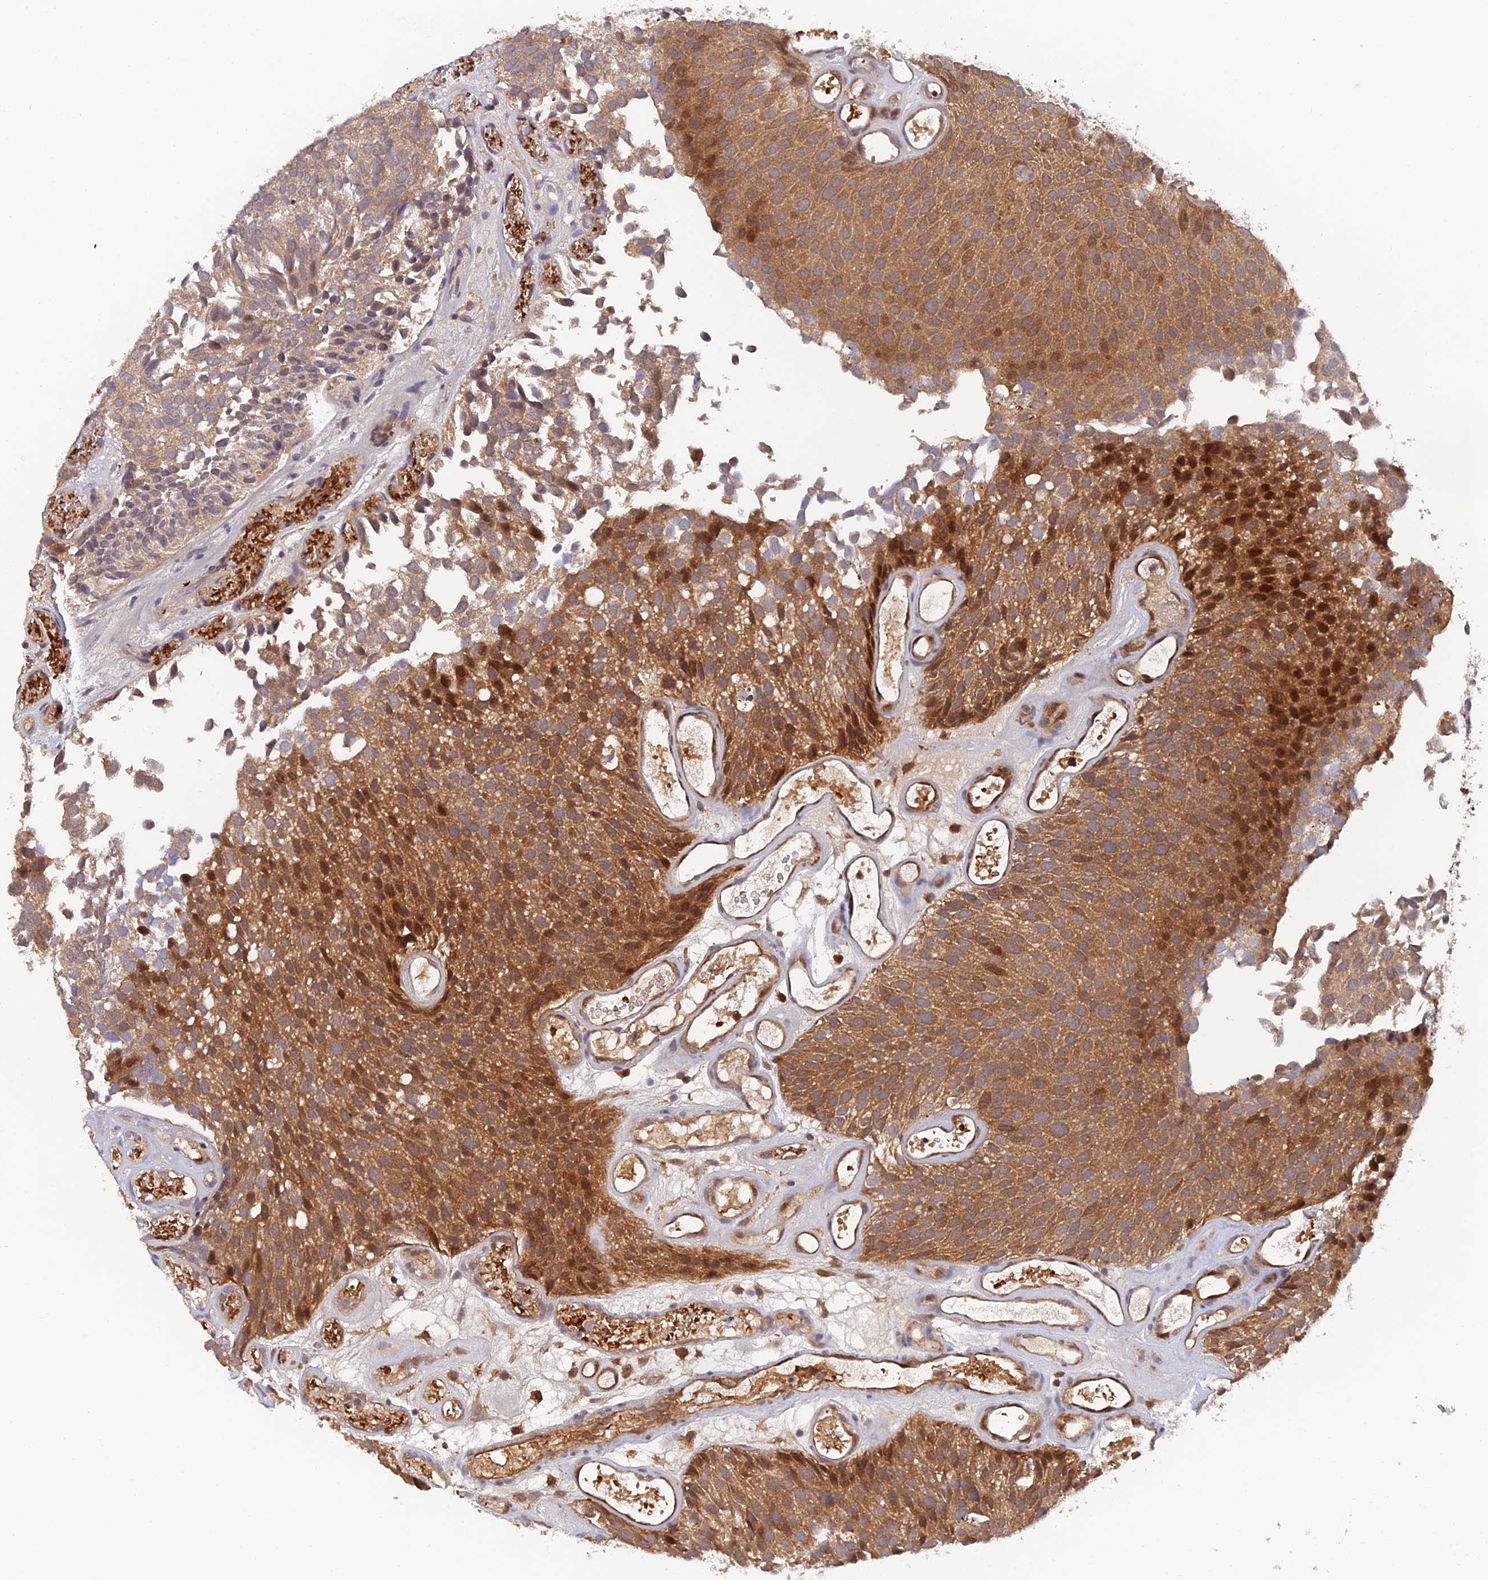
{"staining": {"intensity": "strong", "quantity": ">75%", "location": "cytoplasmic/membranous,nuclear"}, "tissue": "urothelial cancer", "cell_type": "Tumor cells", "image_type": "cancer", "snomed": [{"axis": "morphology", "description": "Urothelial carcinoma, Low grade"}, {"axis": "topography", "description": "Urinary bladder"}], "caption": "Human urothelial cancer stained with a protein marker exhibits strong staining in tumor cells.", "gene": "ARL2BP", "patient": {"sex": "male", "age": 89}}